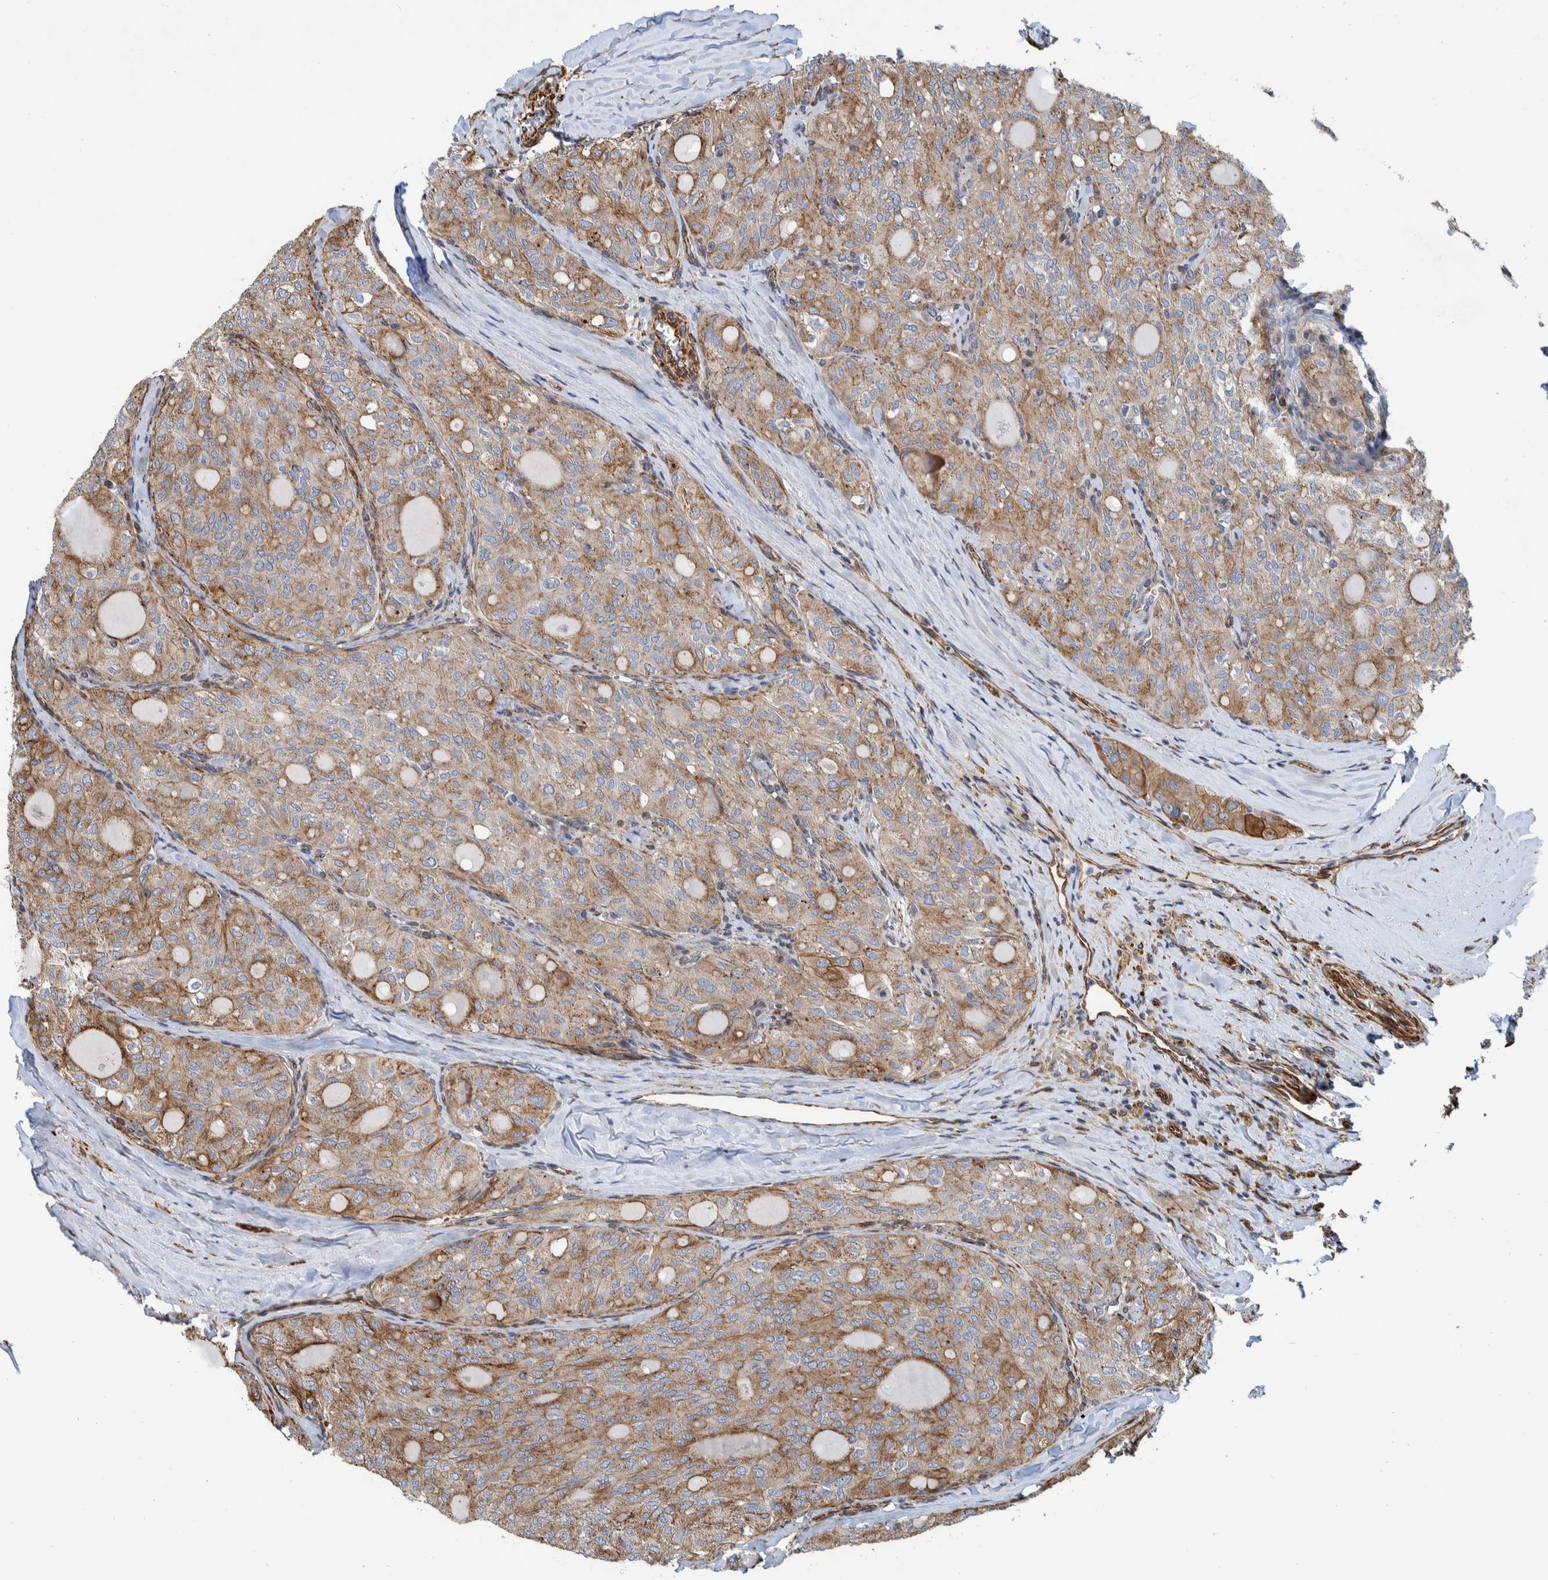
{"staining": {"intensity": "moderate", "quantity": ">75%", "location": "cytoplasmic/membranous"}, "tissue": "thyroid cancer", "cell_type": "Tumor cells", "image_type": "cancer", "snomed": [{"axis": "morphology", "description": "Follicular adenoma carcinoma, NOS"}, {"axis": "topography", "description": "Thyroid gland"}], "caption": "Thyroid follicular adenoma carcinoma was stained to show a protein in brown. There is medium levels of moderate cytoplasmic/membranous staining in about >75% of tumor cells.", "gene": "CCDC57", "patient": {"sex": "male", "age": 75}}